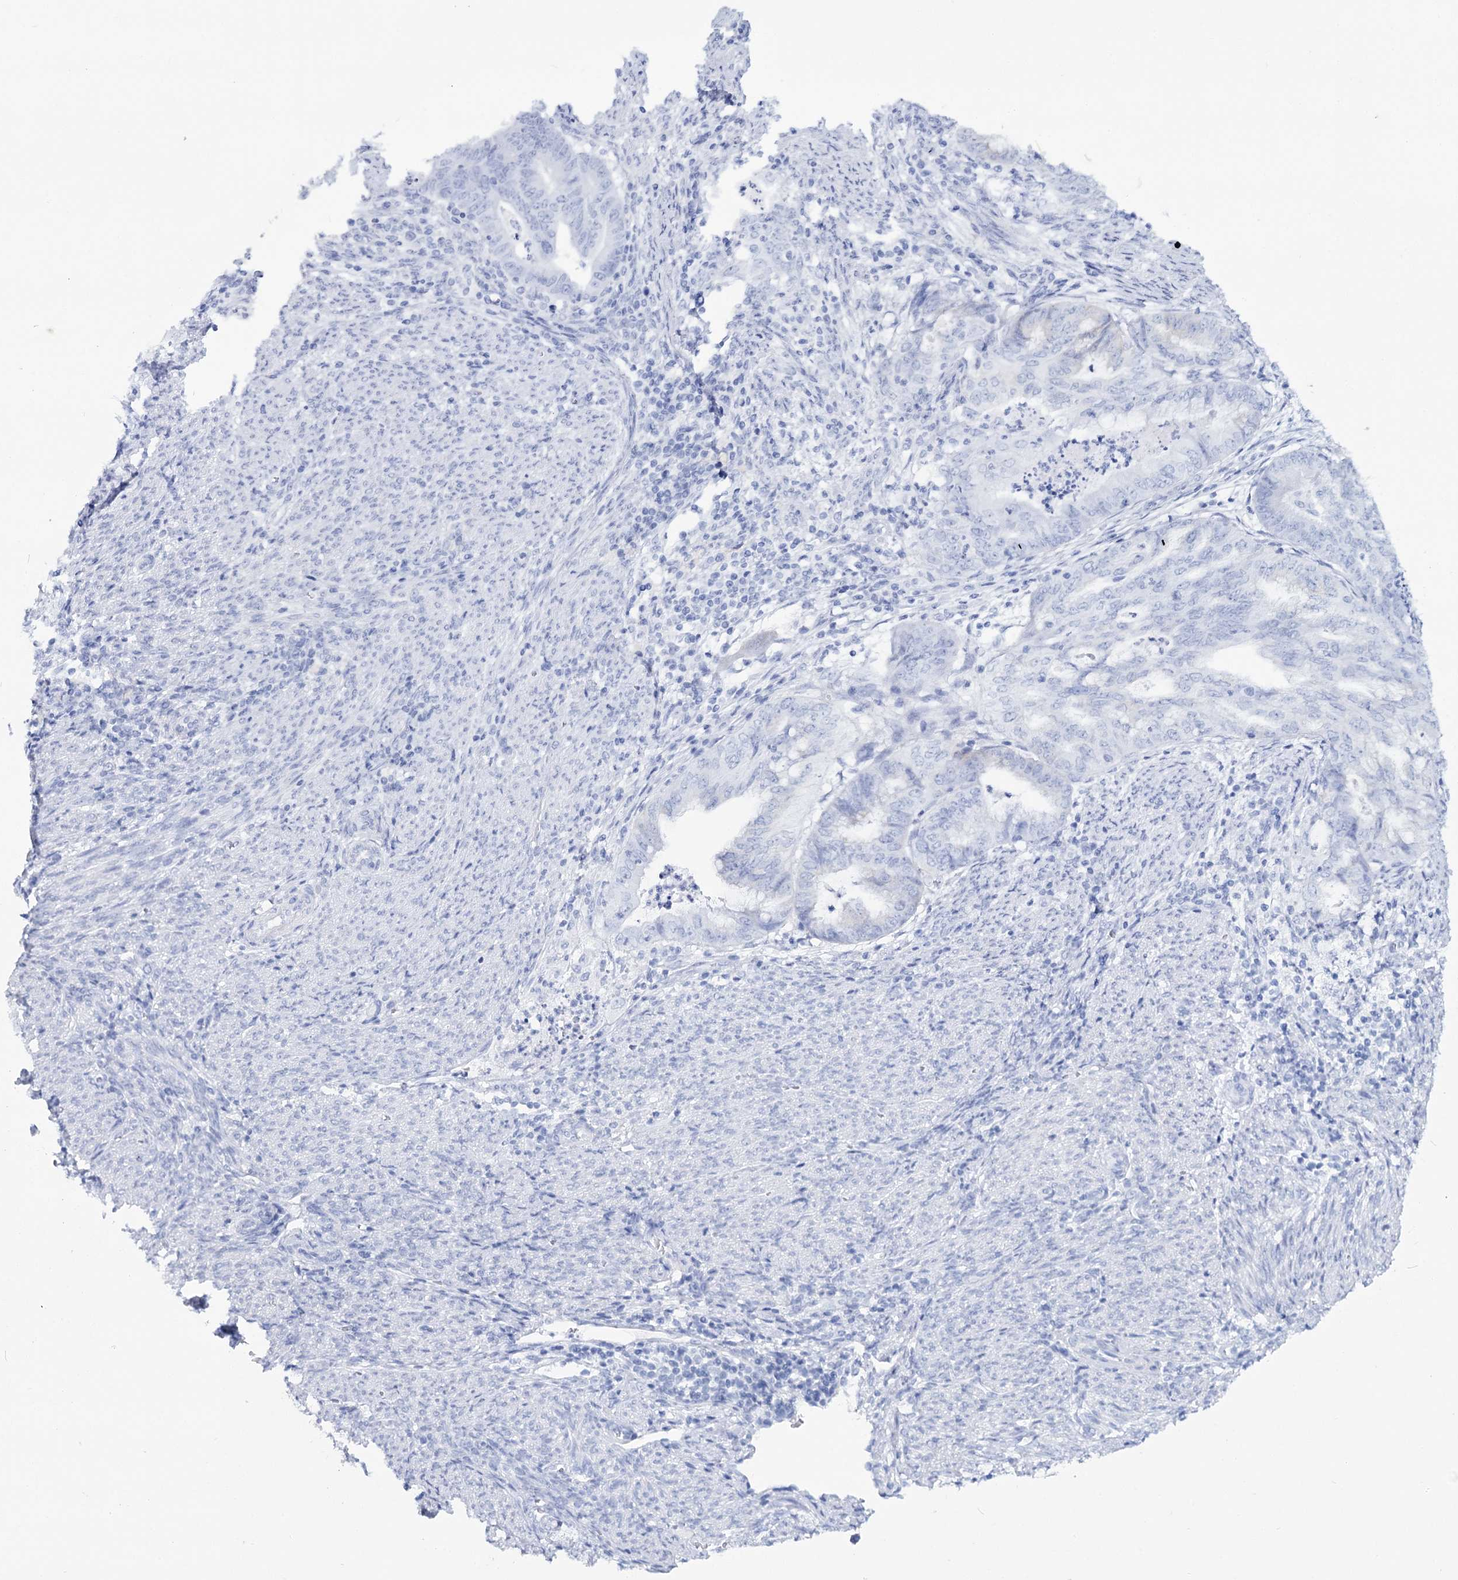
{"staining": {"intensity": "weak", "quantity": "<25%", "location": "cytoplasmic/membranous"}, "tissue": "endometrial cancer", "cell_type": "Tumor cells", "image_type": "cancer", "snomed": [{"axis": "morphology", "description": "Adenocarcinoma, NOS"}, {"axis": "topography", "description": "Endometrium"}], "caption": "The IHC micrograph has no significant staining in tumor cells of endometrial cancer (adenocarcinoma) tissue. The staining is performed using DAB (3,3'-diaminobenzidine) brown chromogen with nuclei counter-stained in using hematoxylin.", "gene": "RNF186", "patient": {"sex": "female", "age": 79}}